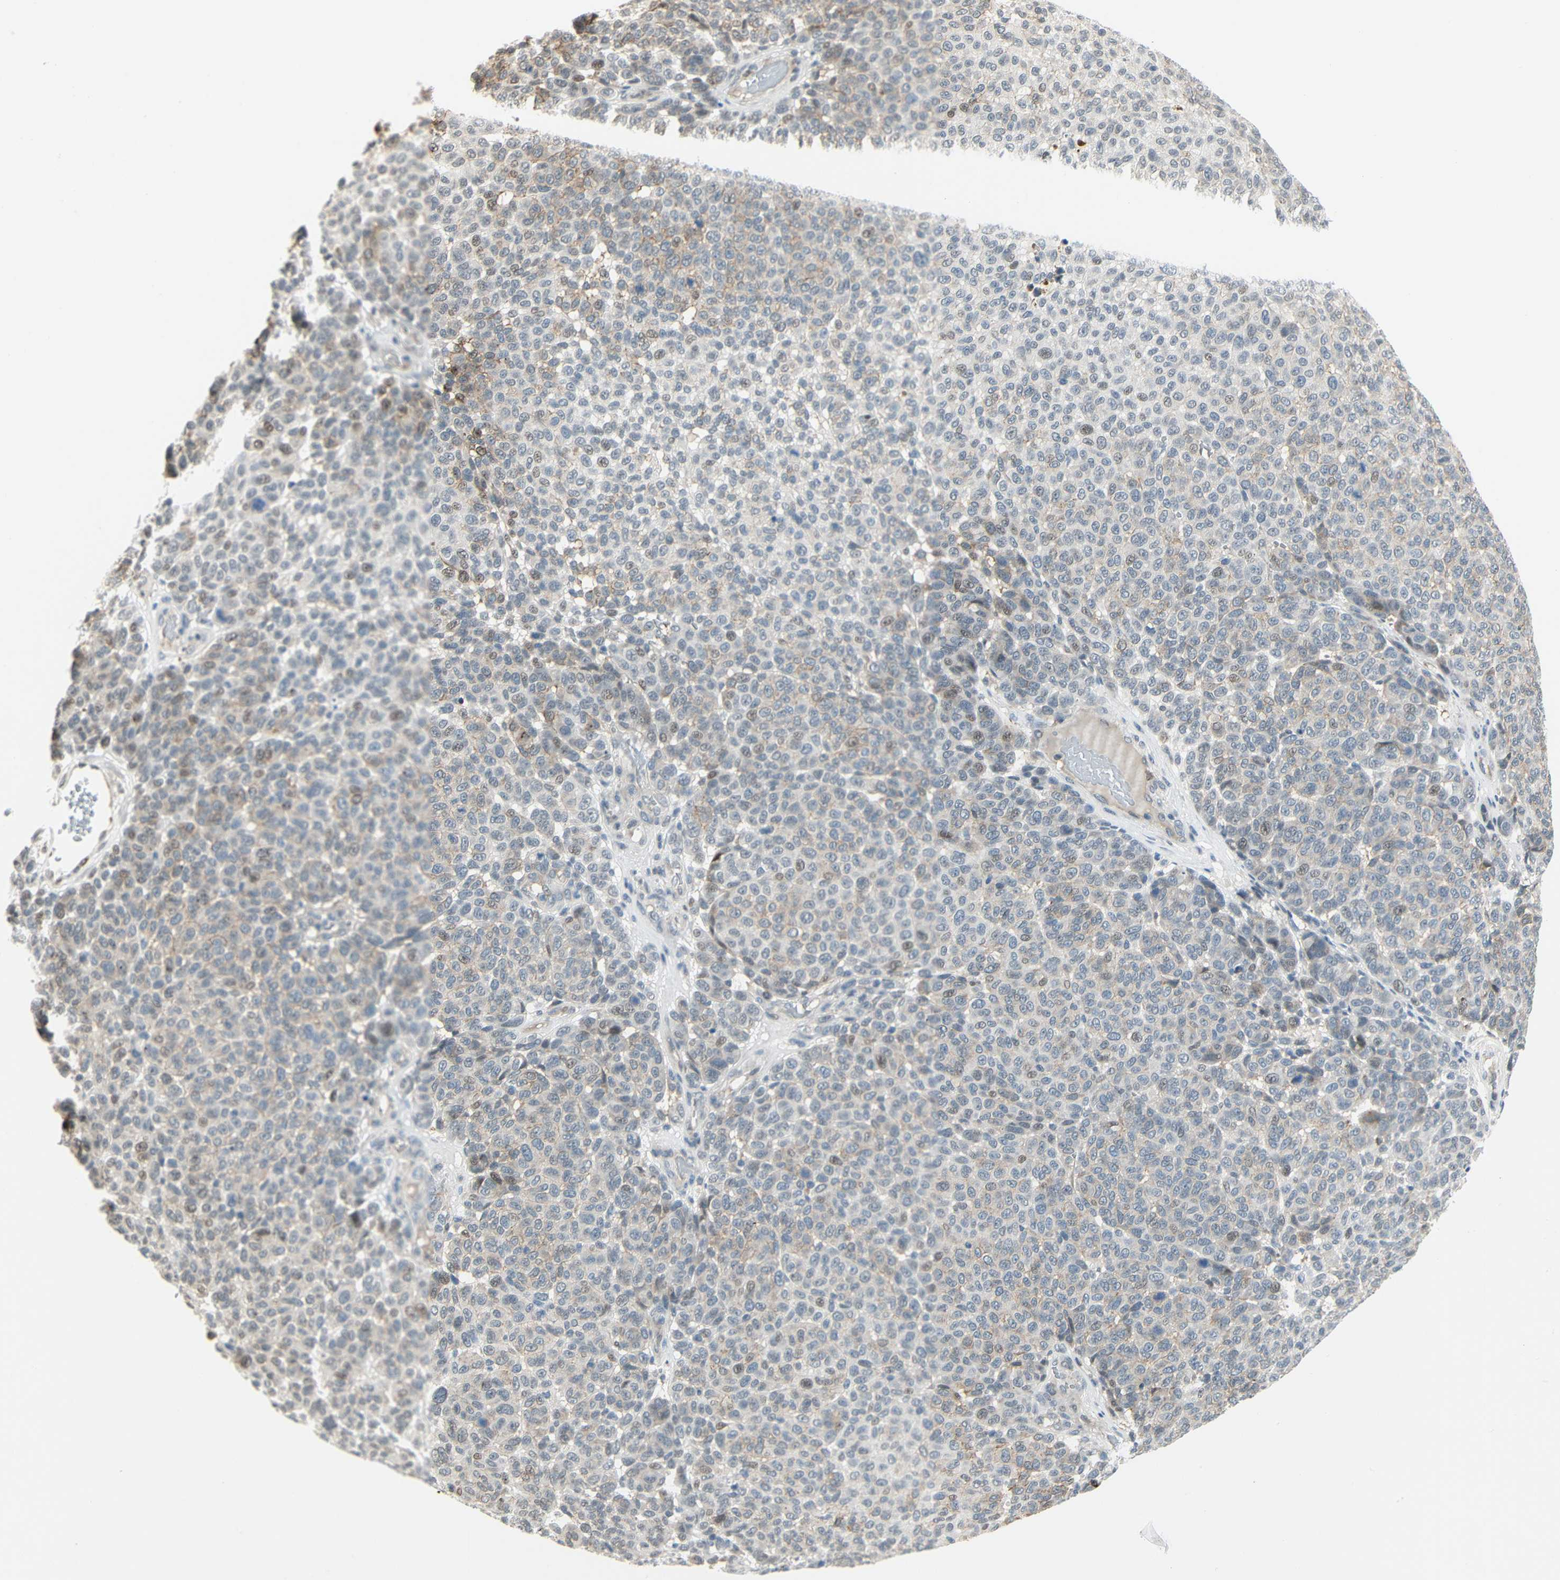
{"staining": {"intensity": "moderate", "quantity": "<25%", "location": "cytoplasmic/membranous,nuclear"}, "tissue": "melanoma", "cell_type": "Tumor cells", "image_type": "cancer", "snomed": [{"axis": "morphology", "description": "Malignant melanoma, NOS"}, {"axis": "topography", "description": "Skin"}], "caption": "Protein staining of malignant melanoma tissue demonstrates moderate cytoplasmic/membranous and nuclear staining in approximately <25% of tumor cells. Using DAB (brown) and hematoxylin (blue) stains, captured at high magnification using brightfield microscopy.", "gene": "IMPG2", "patient": {"sex": "male", "age": 59}}